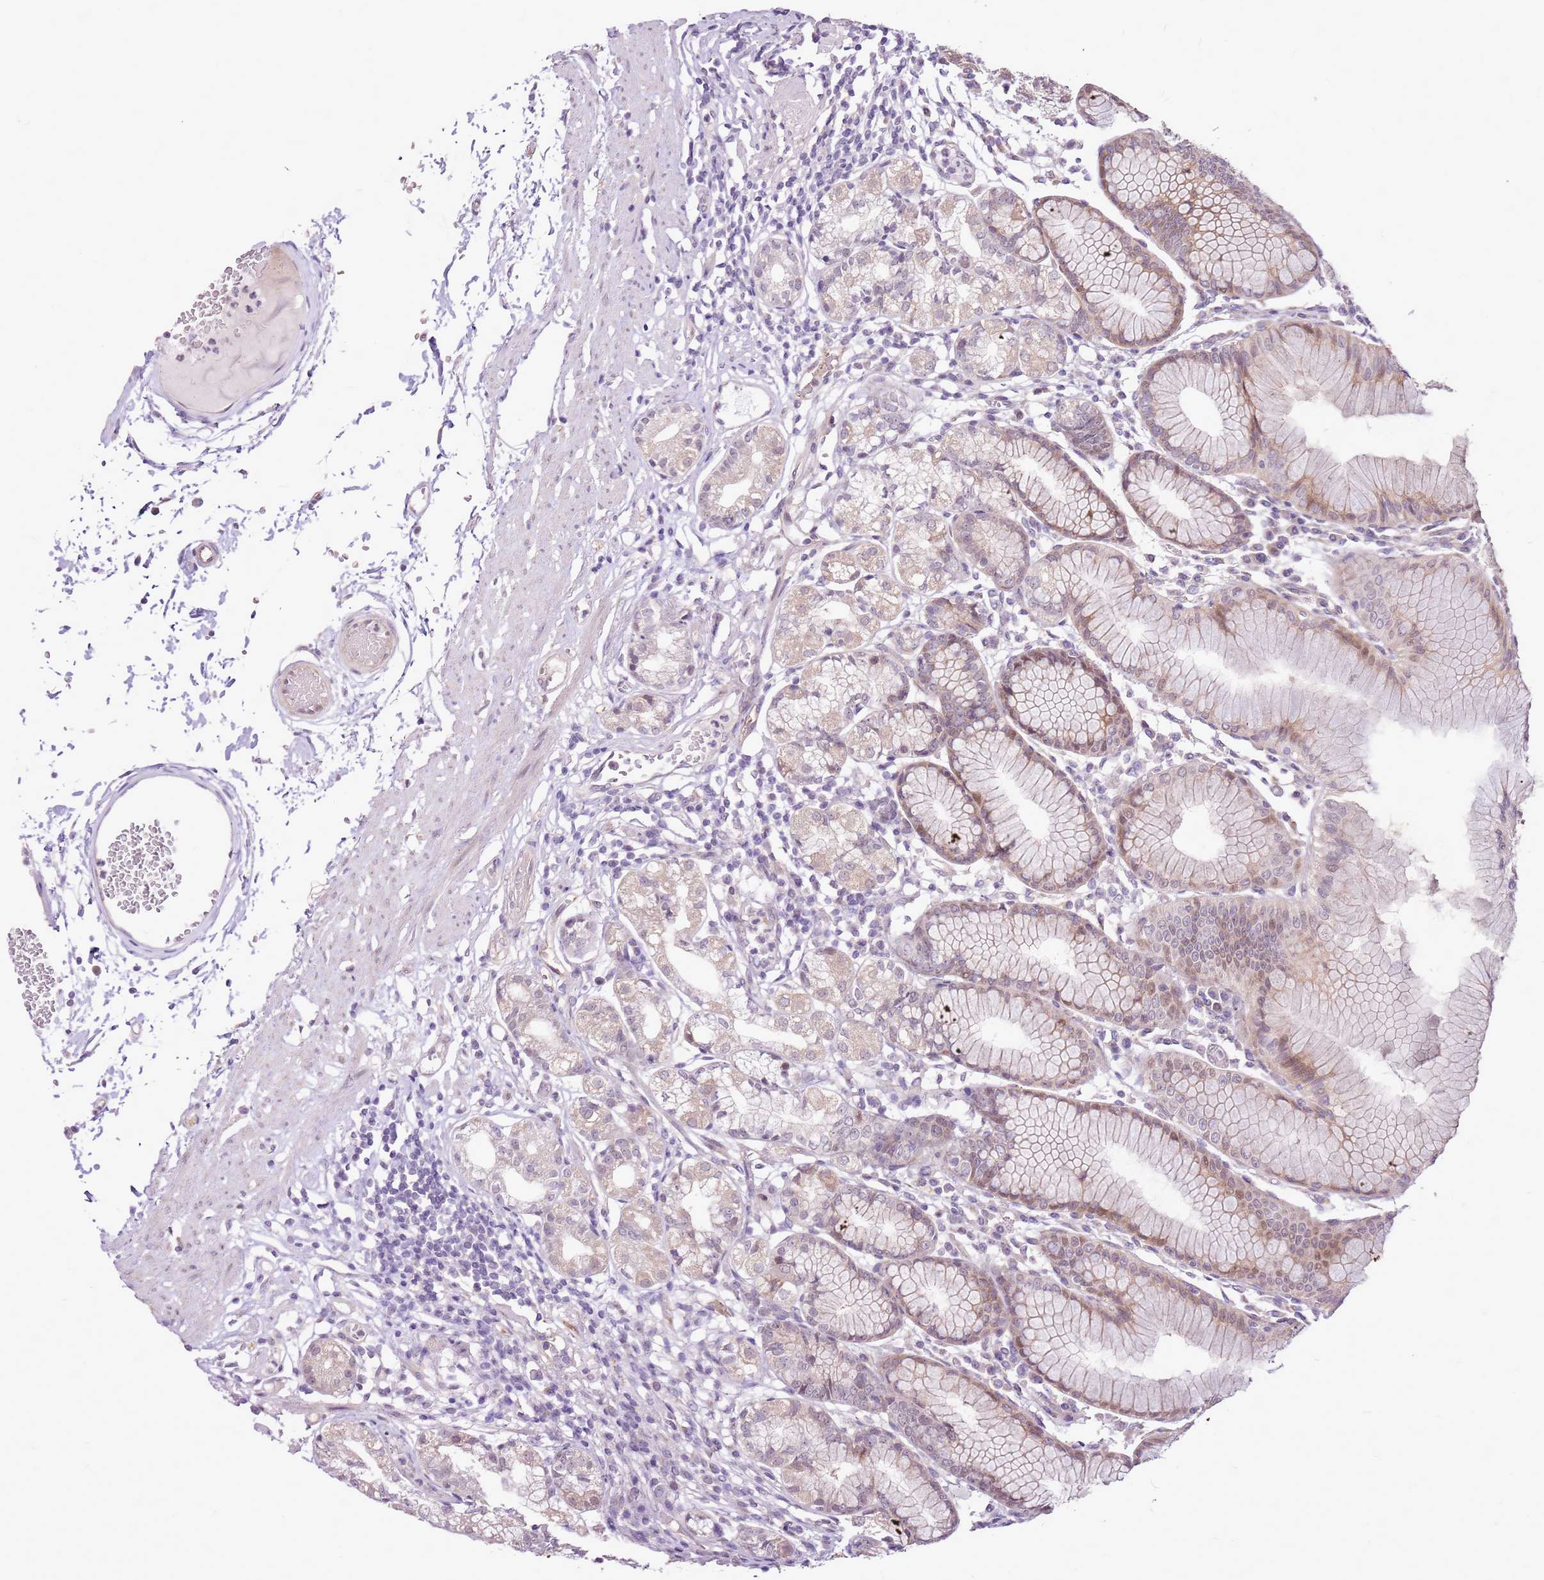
{"staining": {"intensity": "weak", "quantity": "25%-75%", "location": "cytoplasmic/membranous,nuclear"}, "tissue": "stomach", "cell_type": "Glandular cells", "image_type": "normal", "snomed": [{"axis": "morphology", "description": "Normal tissue, NOS"}, {"axis": "topography", "description": "Stomach"}], "caption": "Protein staining shows weak cytoplasmic/membranous,nuclear staining in about 25%-75% of glandular cells in benign stomach.", "gene": "UGGT2", "patient": {"sex": "female", "age": 57}}